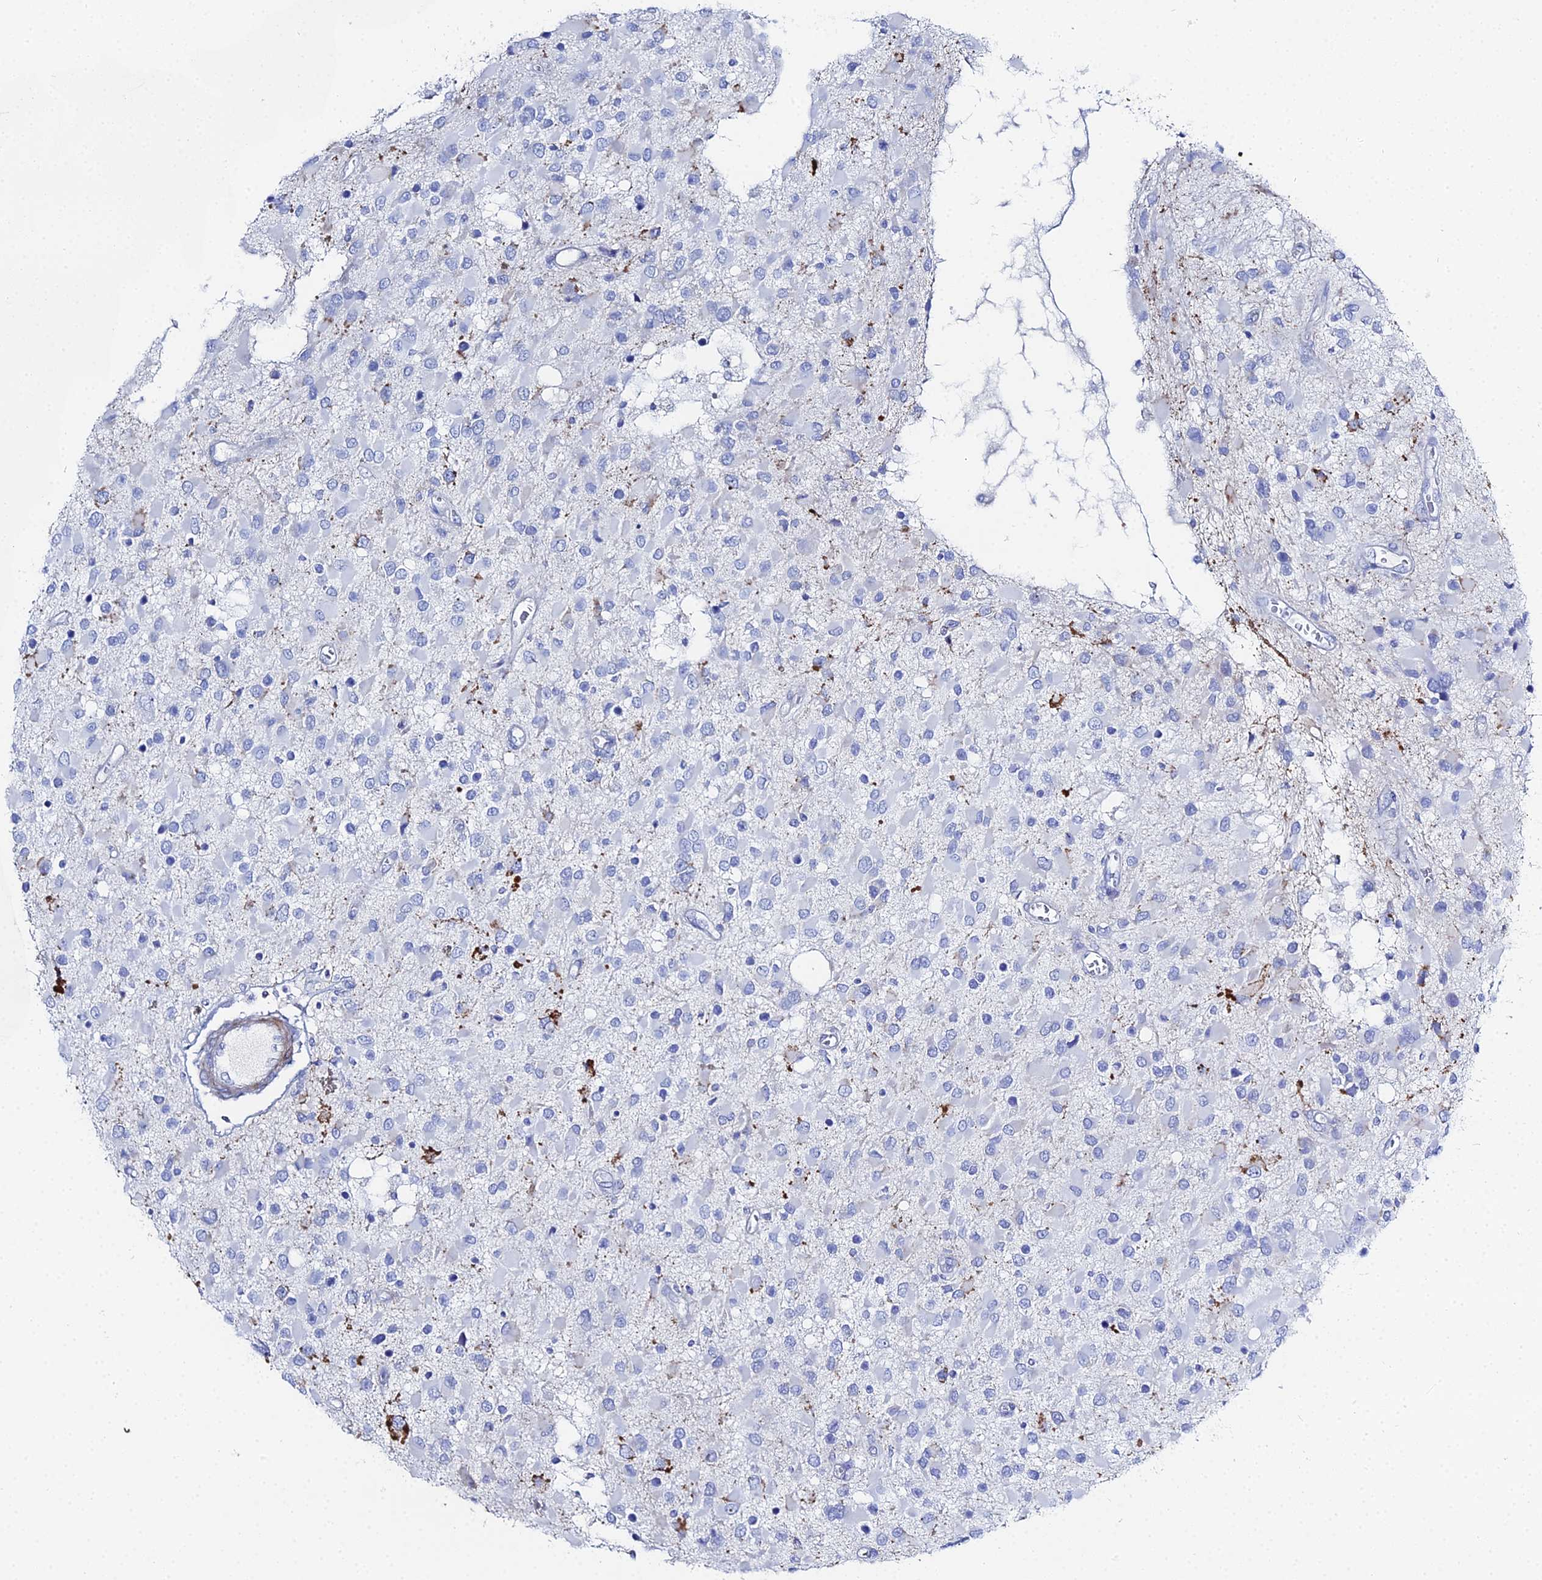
{"staining": {"intensity": "negative", "quantity": "none", "location": "none"}, "tissue": "glioma", "cell_type": "Tumor cells", "image_type": "cancer", "snomed": [{"axis": "morphology", "description": "Glioma, malignant, High grade"}, {"axis": "topography", "description": "Brain"}], "caption": "High power microscopy histopathology image of an immunohistochemistry (IHC) histopathology image of glioma, revealing no significant positivity in tumor cells.", "gene": "DHX34", "patient": {"sex": "male", "age": 53}}